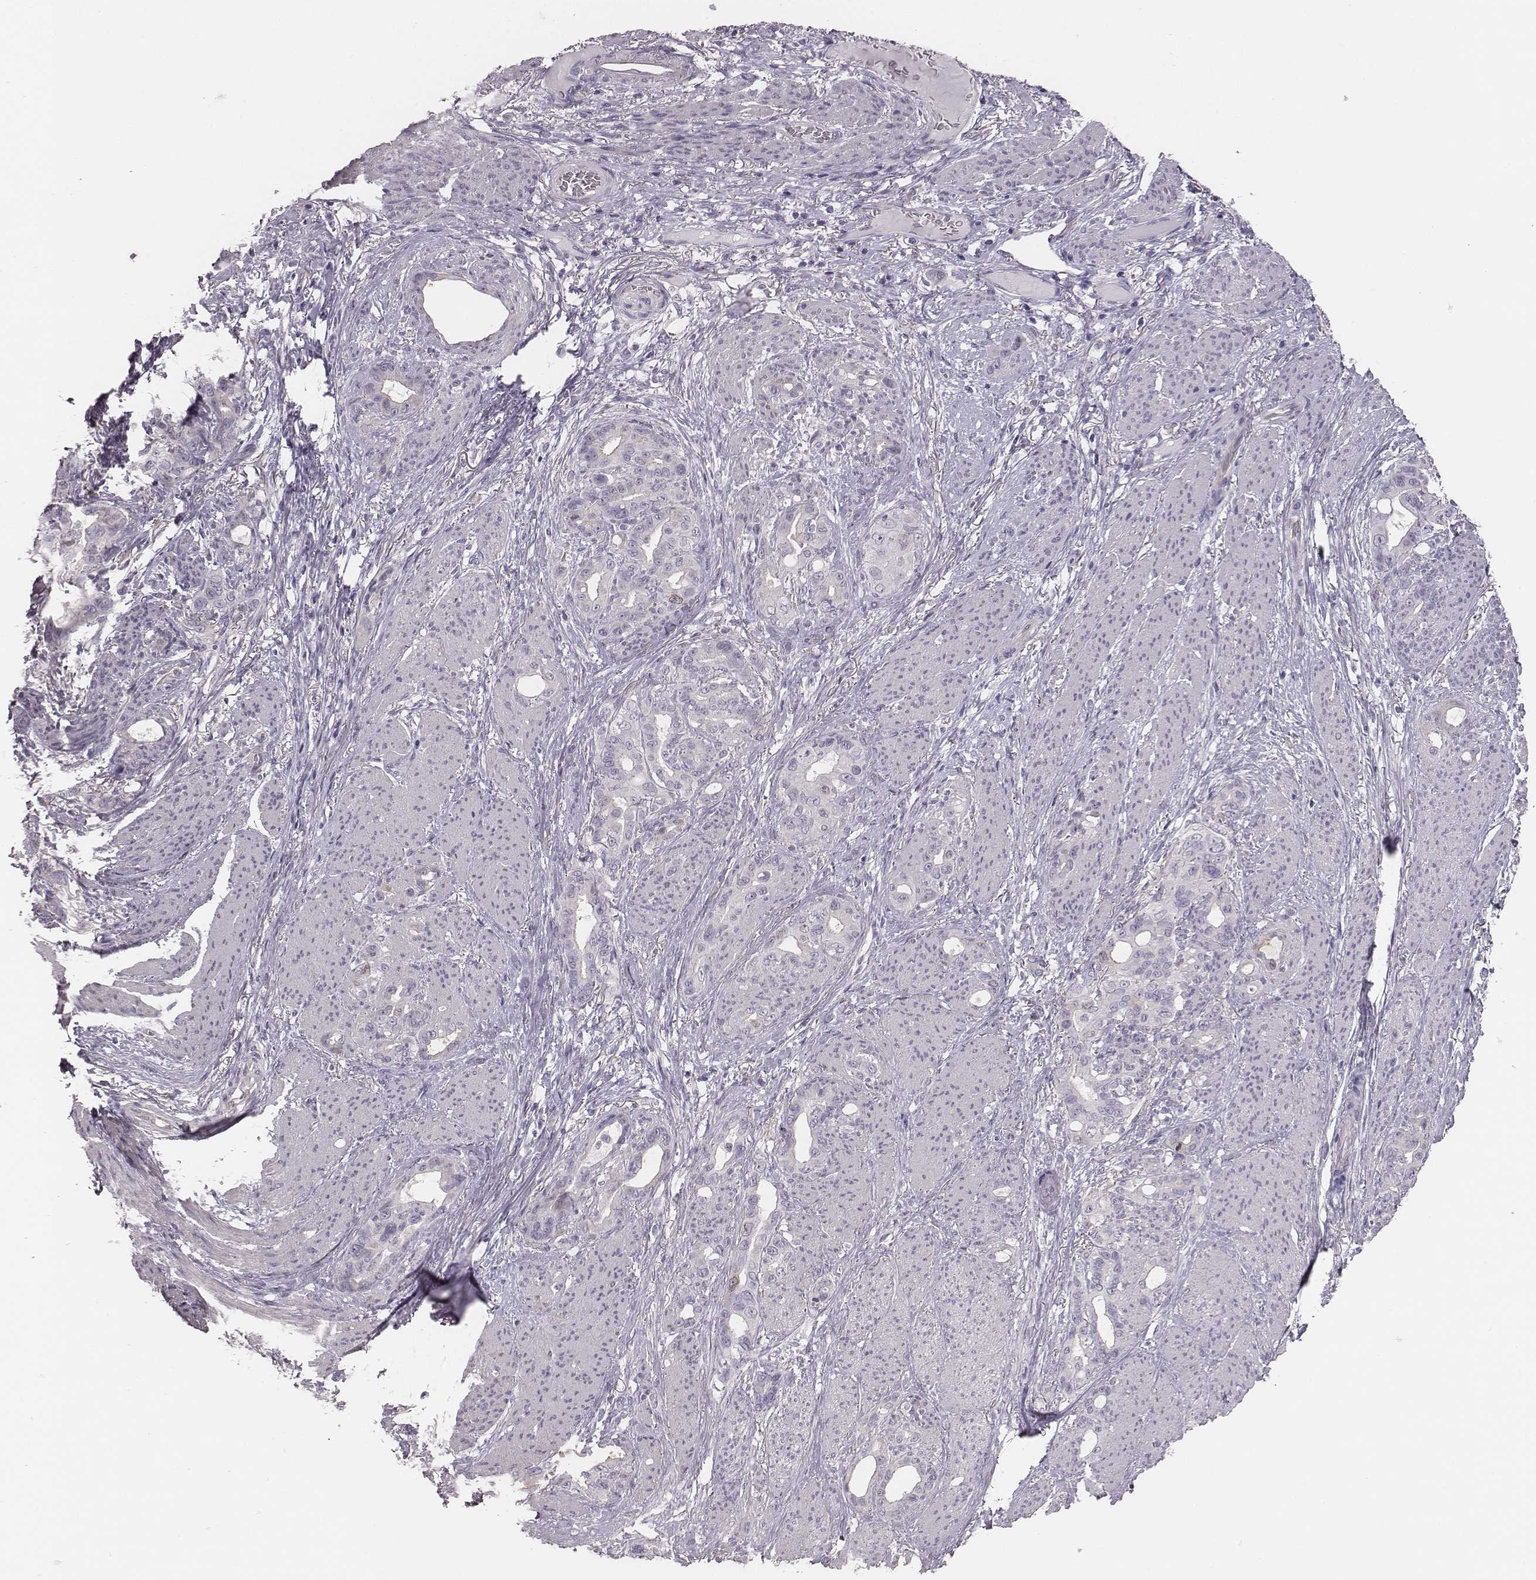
{"staining": {"intensity": "negative", "quantity": "none", "location": "none"}, "tissue": "stomach cancer", "cell_type": "Tumor cells", "image_type": "cancer", "snomed": [{"axis": "morphology", "description": "Normal tissue, NOS"}, {"axis": "morphology", "description": "Adenocarcinoma, NOS"}, {"axis": "topography", "description": "Esophagus"}, {"axis": "topography", "description": "Stomach, upper"}], "caption": "Immunohistochemical staining of human stomach cancer exhibits no significant staining in tumor cells. The staining was performed using DAB to visualize the protein expression in brown, while the nuclei were stained in blue with hematoxylin (Magnification: 20x).", "gene": "PBK", "patient": {"sex": "male", "age": 62}}